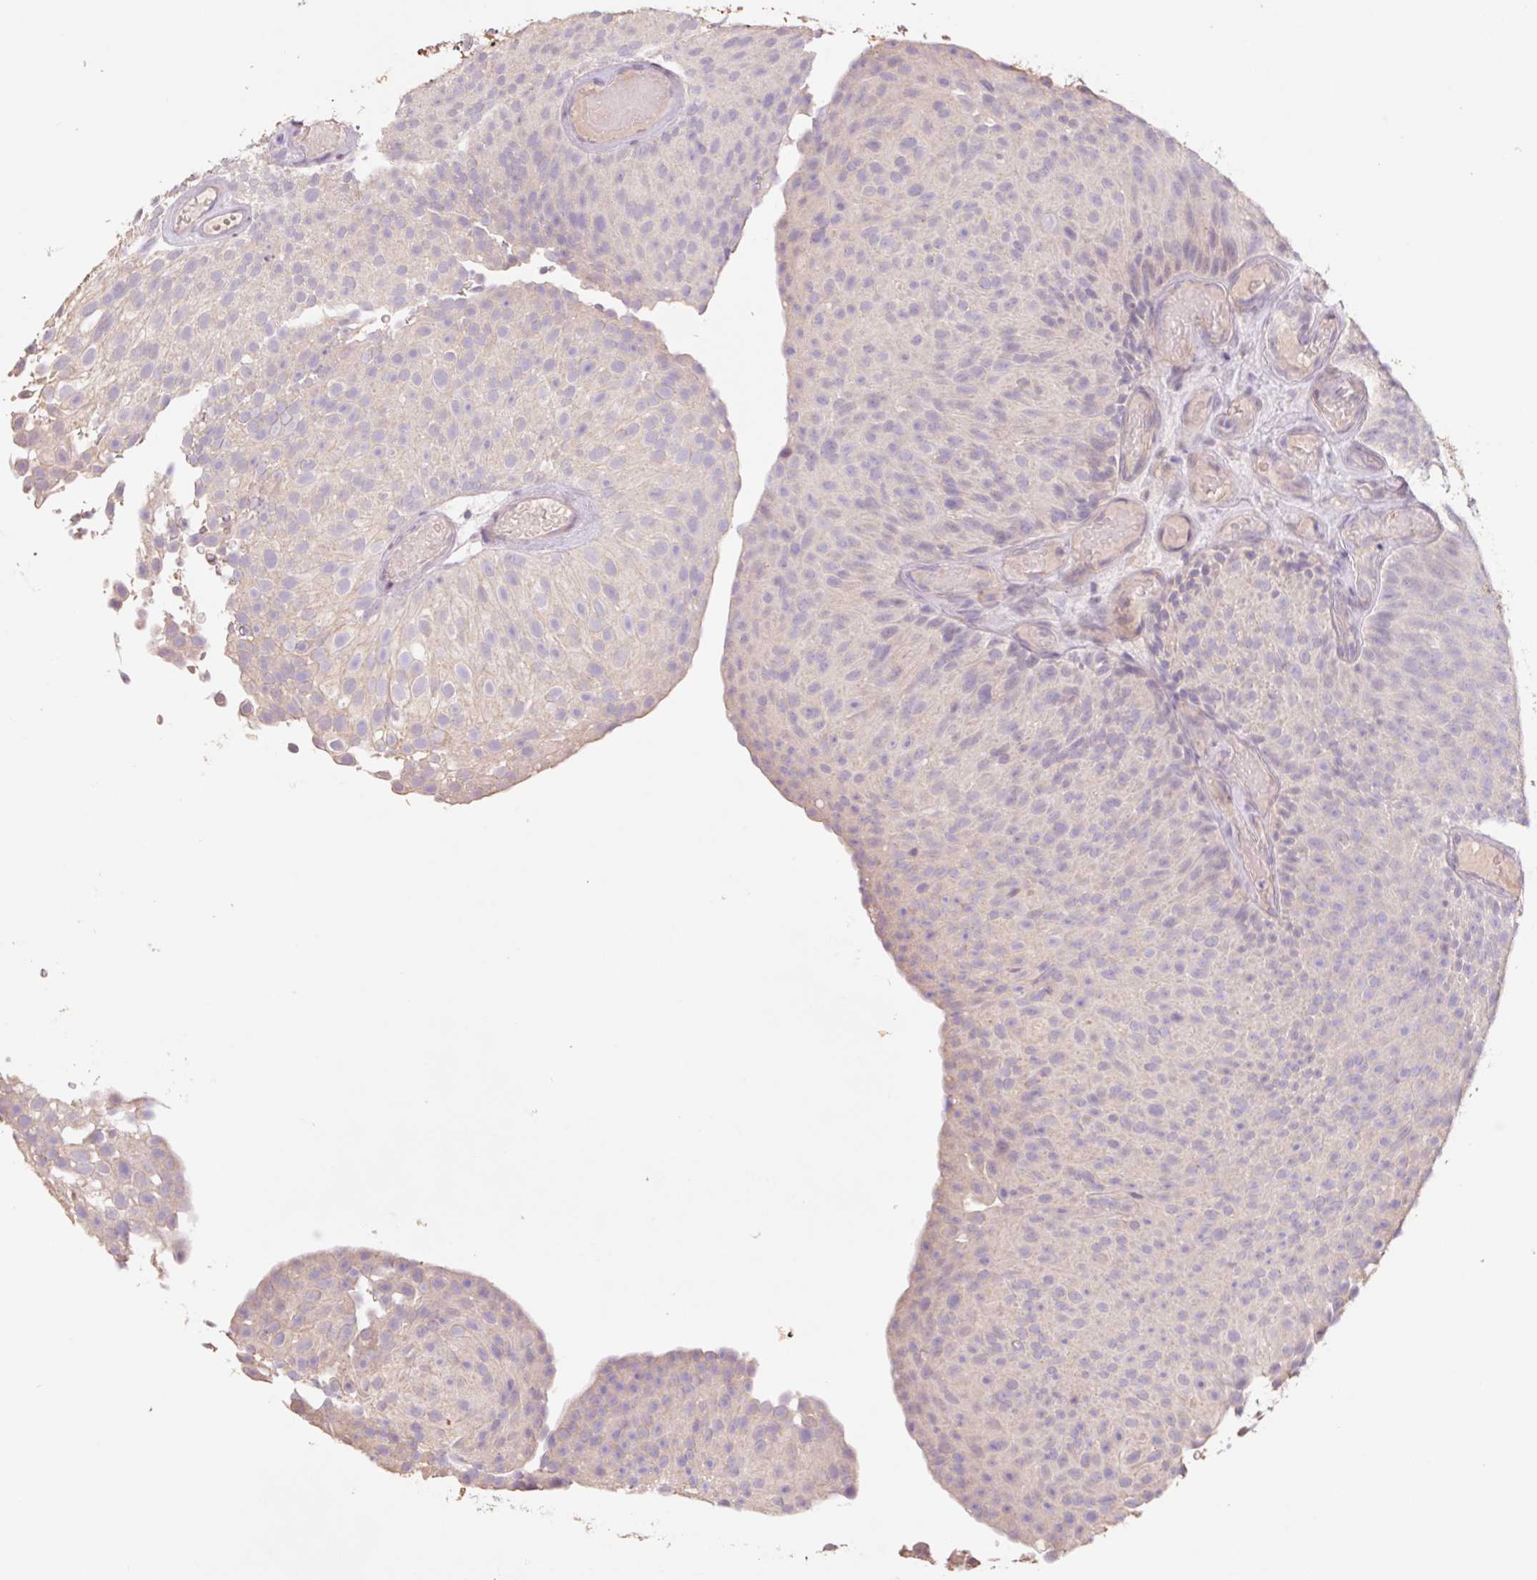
{"staining": {"intensity": "weak", "quantity": "<25%", "location": "cytoplasmic/membranous"}, "tissue": "urothelial cancer", "cell_type": "Tumor cells", "image_type": "cancer", "snomed": [{"axis": "morphology", "description": "Urothelial carcinoma, Low grade"}, {"axis": "topography", "description": "Urinary bladder"}], "caption": "Protein analysis of low-grade urothelial carcinoma demonstrates no significant expression in tumor cells.", "gene": "GRM2", "patient": {"sex": "male", "age": 78}}